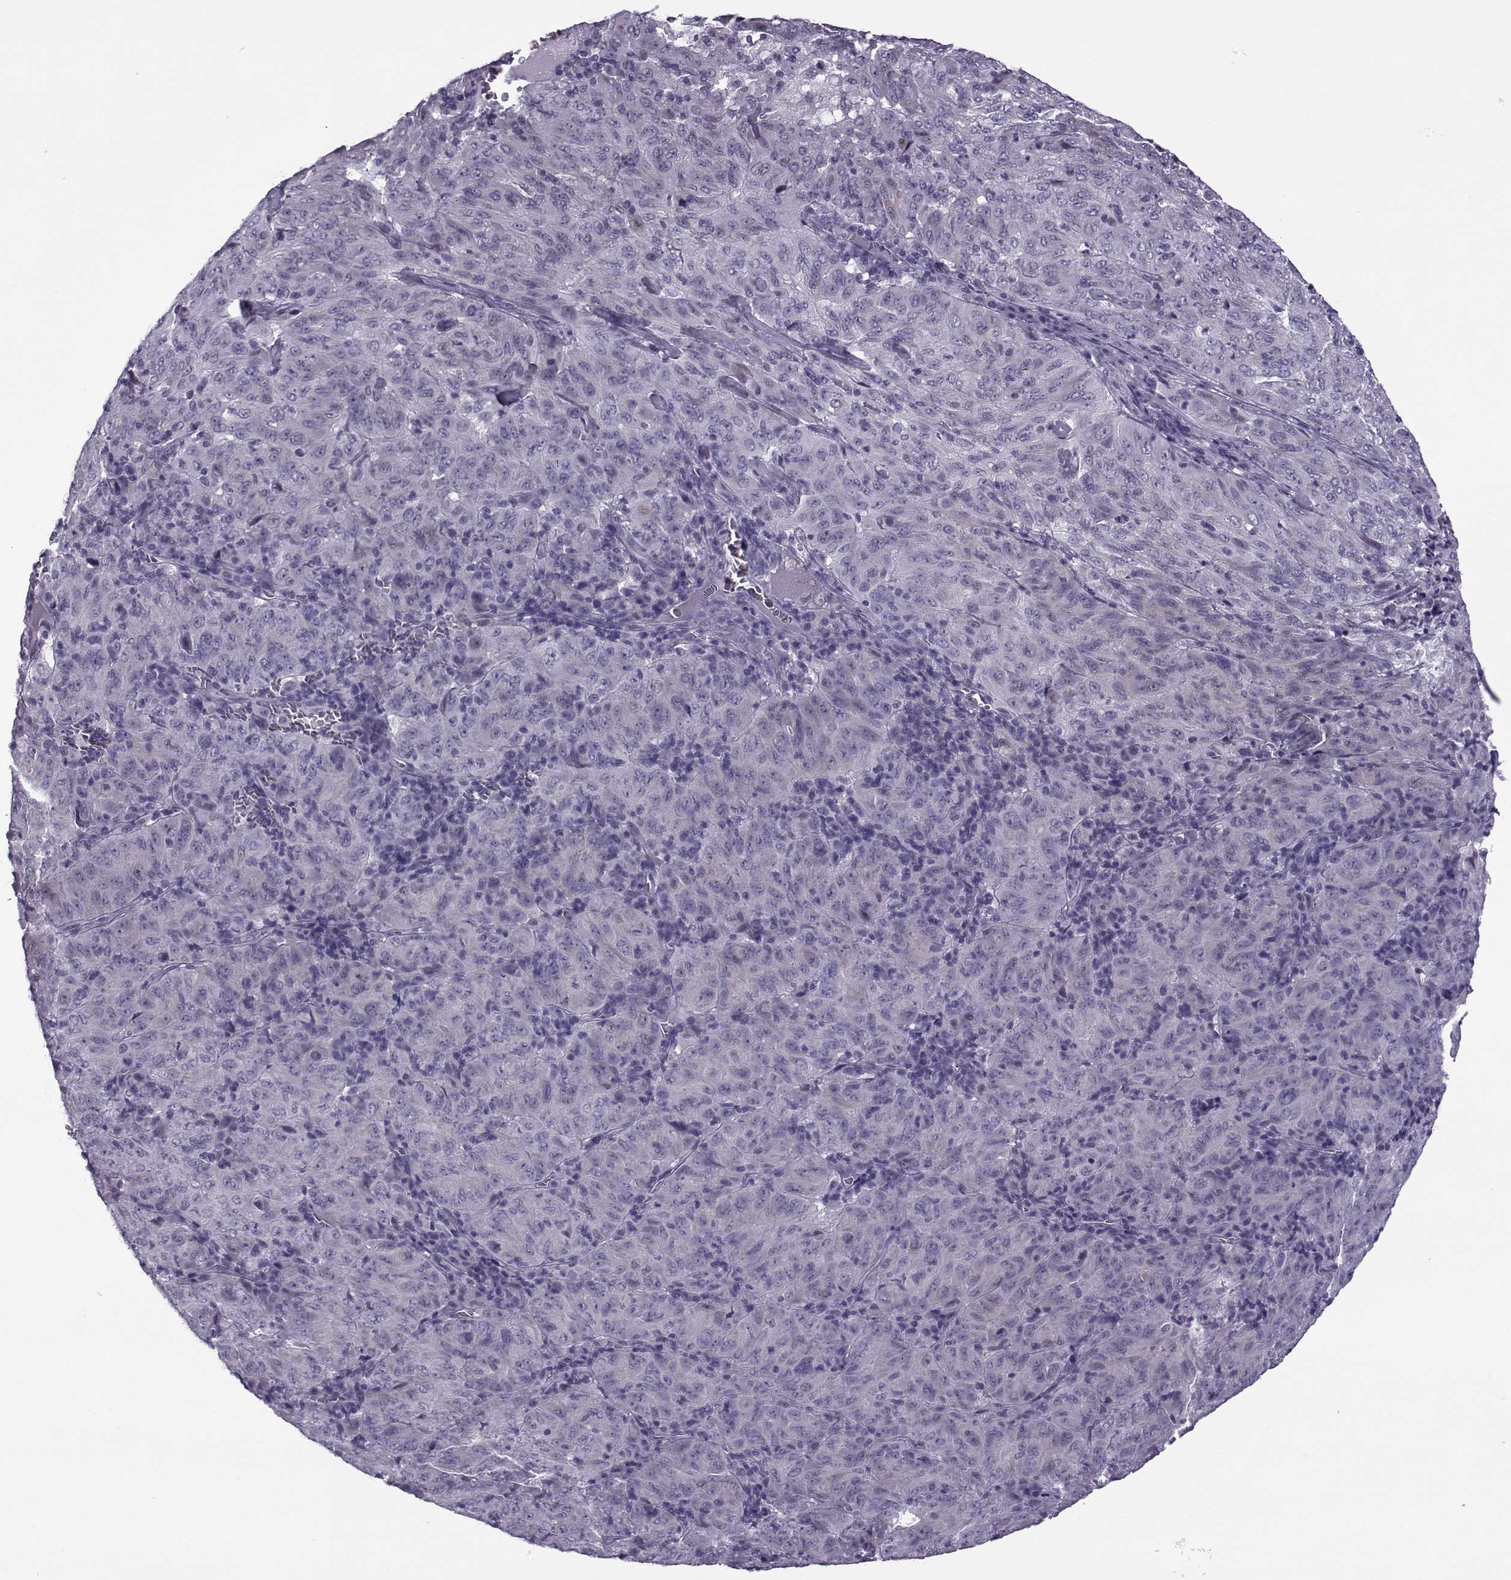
{"staining": {"intensity": "negative", "quantity": "none", "location": "none"}, "tissue": "pancreatic cancer", "cell_type": "Tumor cells", "image_type": "cancer", "snomed": [{"axis": "morphology", "description": "Adenocarcinoma, NOS"}, {"axis": "topography", "description": "Pancreas"}], "caption": "Immunohistochemistry (IHC) histopathology image of neoplastic tissue: pancreatic adenocarcinoma stained with DAB displays no significant protein positivity in tumor cells. (Immunohistochemistry (IHC), brightfield microscopy, high magnification).", "gene": "OIP5", "patient": {"sex": "male", "age": 63}}